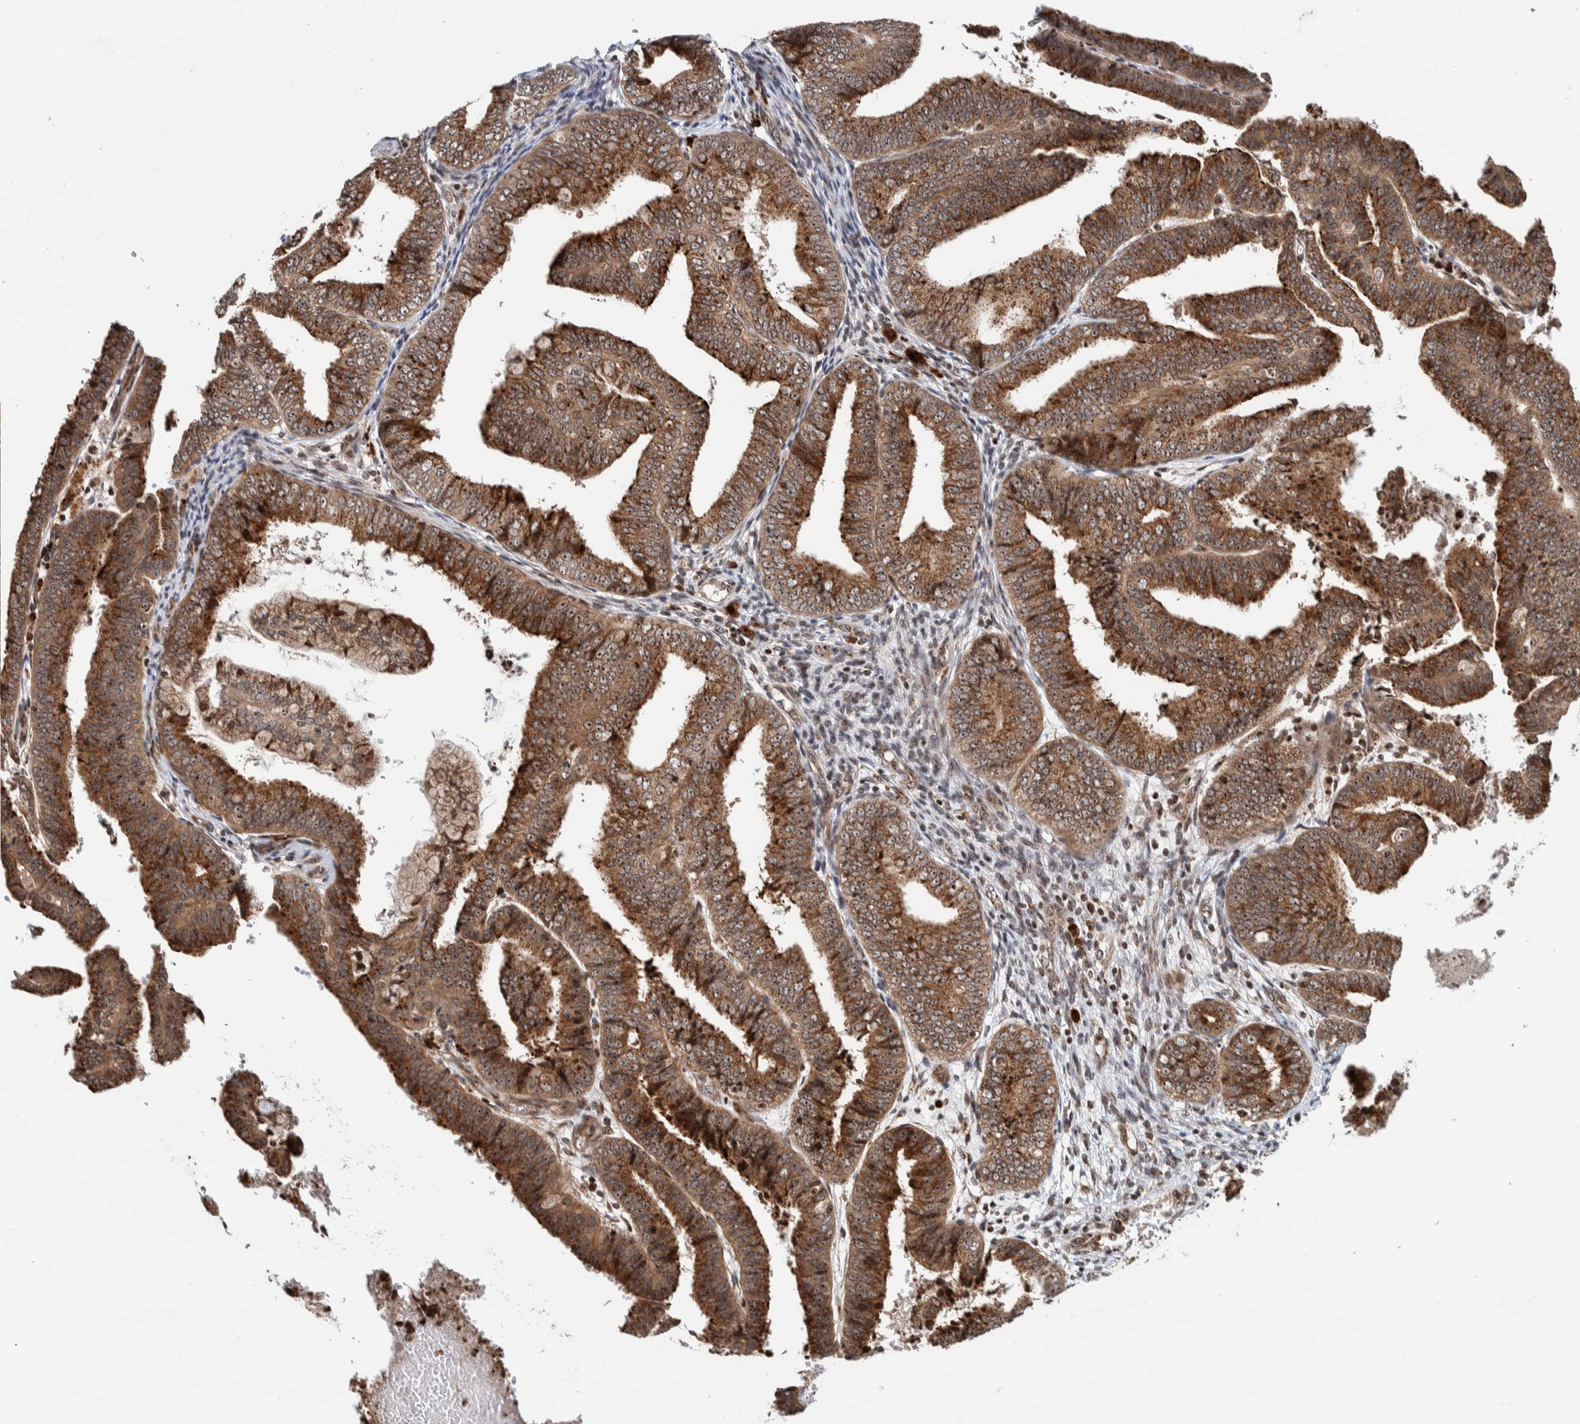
{"staining": {"intensity": "moderate", "quantity": ">75%", "location": "cytoplasmic/membranous"}, "tissue": "endometrial cancer", "cell_type": "Tumor cells", "image_type": "cancer", "snomed": [{"axis": "morphology", "description": "Adenocarcinoma, NOS"}, {"axis": "topography", "description": "Endometrium"}], "caption": "Protein positivity by immunohistochemistry (IHC) shows moderate cytoplasmic/membranous positivity in about >75% of tumor cells in endometrial adenocarcinoma.", "gene": "CCDC182", "patient": {"sex": "female", "age": 63}}